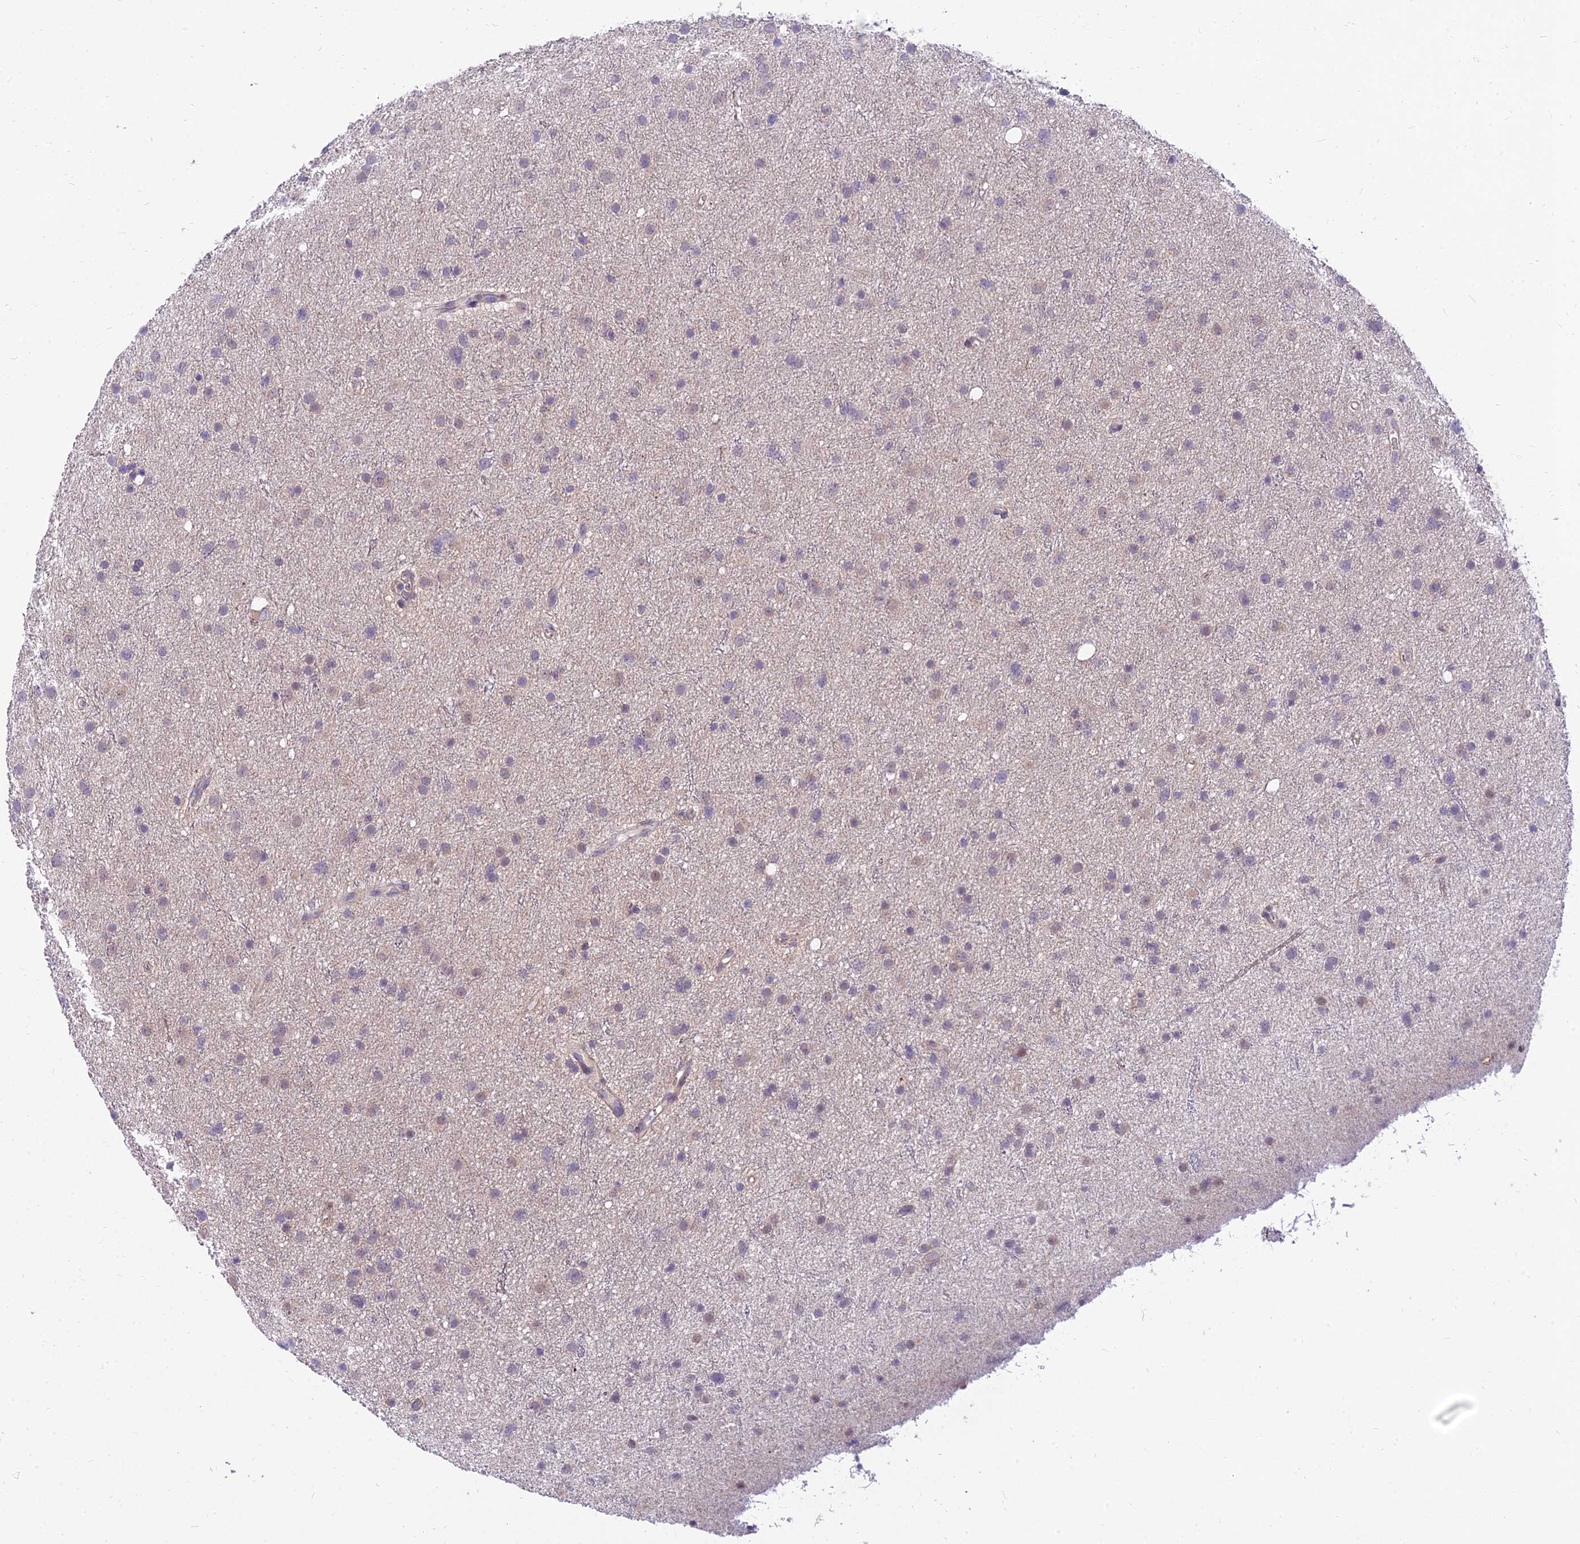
{"staining": {"intensity": "negative", "quantity": "none", "location": "none"}, "tissue": "glioma", "cell_type": "Tumor cells", "image_type": "cancer", "snomed": [{"axis": "morphology", "description": "Glioma, malignant, Low grade"}, {"axis": "topography", "description": "Cerebral cortex"}], "caption": "There is no significant staining in tumor cells of malignant glioma (low-grade).", "gene": "C6orf132", "patient": {"sex": "female", "age": 39}}